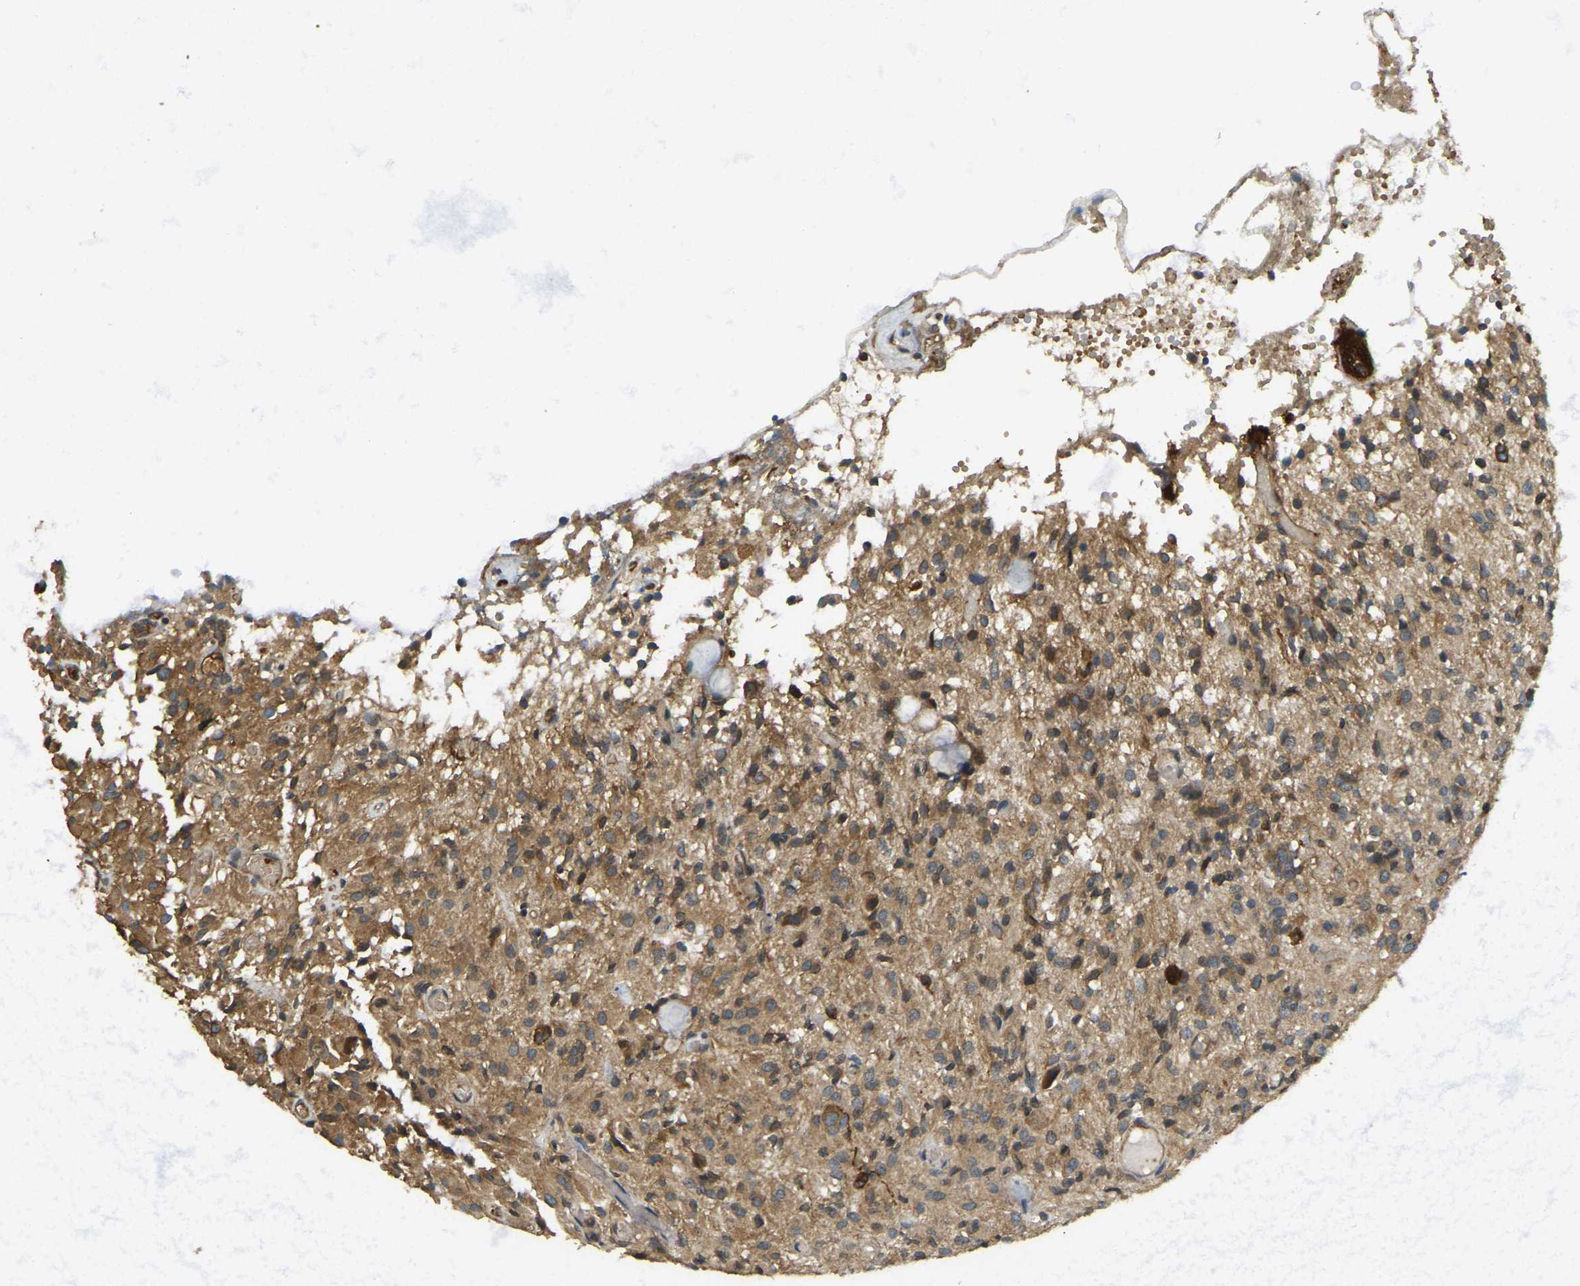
{"staining": {"intensity": "moderate", "quantity": ">75%", "location": "cytoplasmic/membranous"}, "tissue": "glioma", "cell_type": "Tumor cells", "image_type": "cancer", "snomed": [{"axis": "morphology", "description": "Glioma, malignant, High grade"}, {"axis": "topography", "description": "Brain"}], "caption": "The photomicrograph shows immunohistochemical staining of glioma. There is moderate cytoplasmic/membranous staining is identified in approximately >75% of tumor cells. Using DAB (3,3'-diaminobenzidine) (brown) and hematoxylin (blue) stains, captured at high magnification using brightfield microscopy.", "gene": "ERGIC1", "patient": {"sex": "female", "age": 59}}